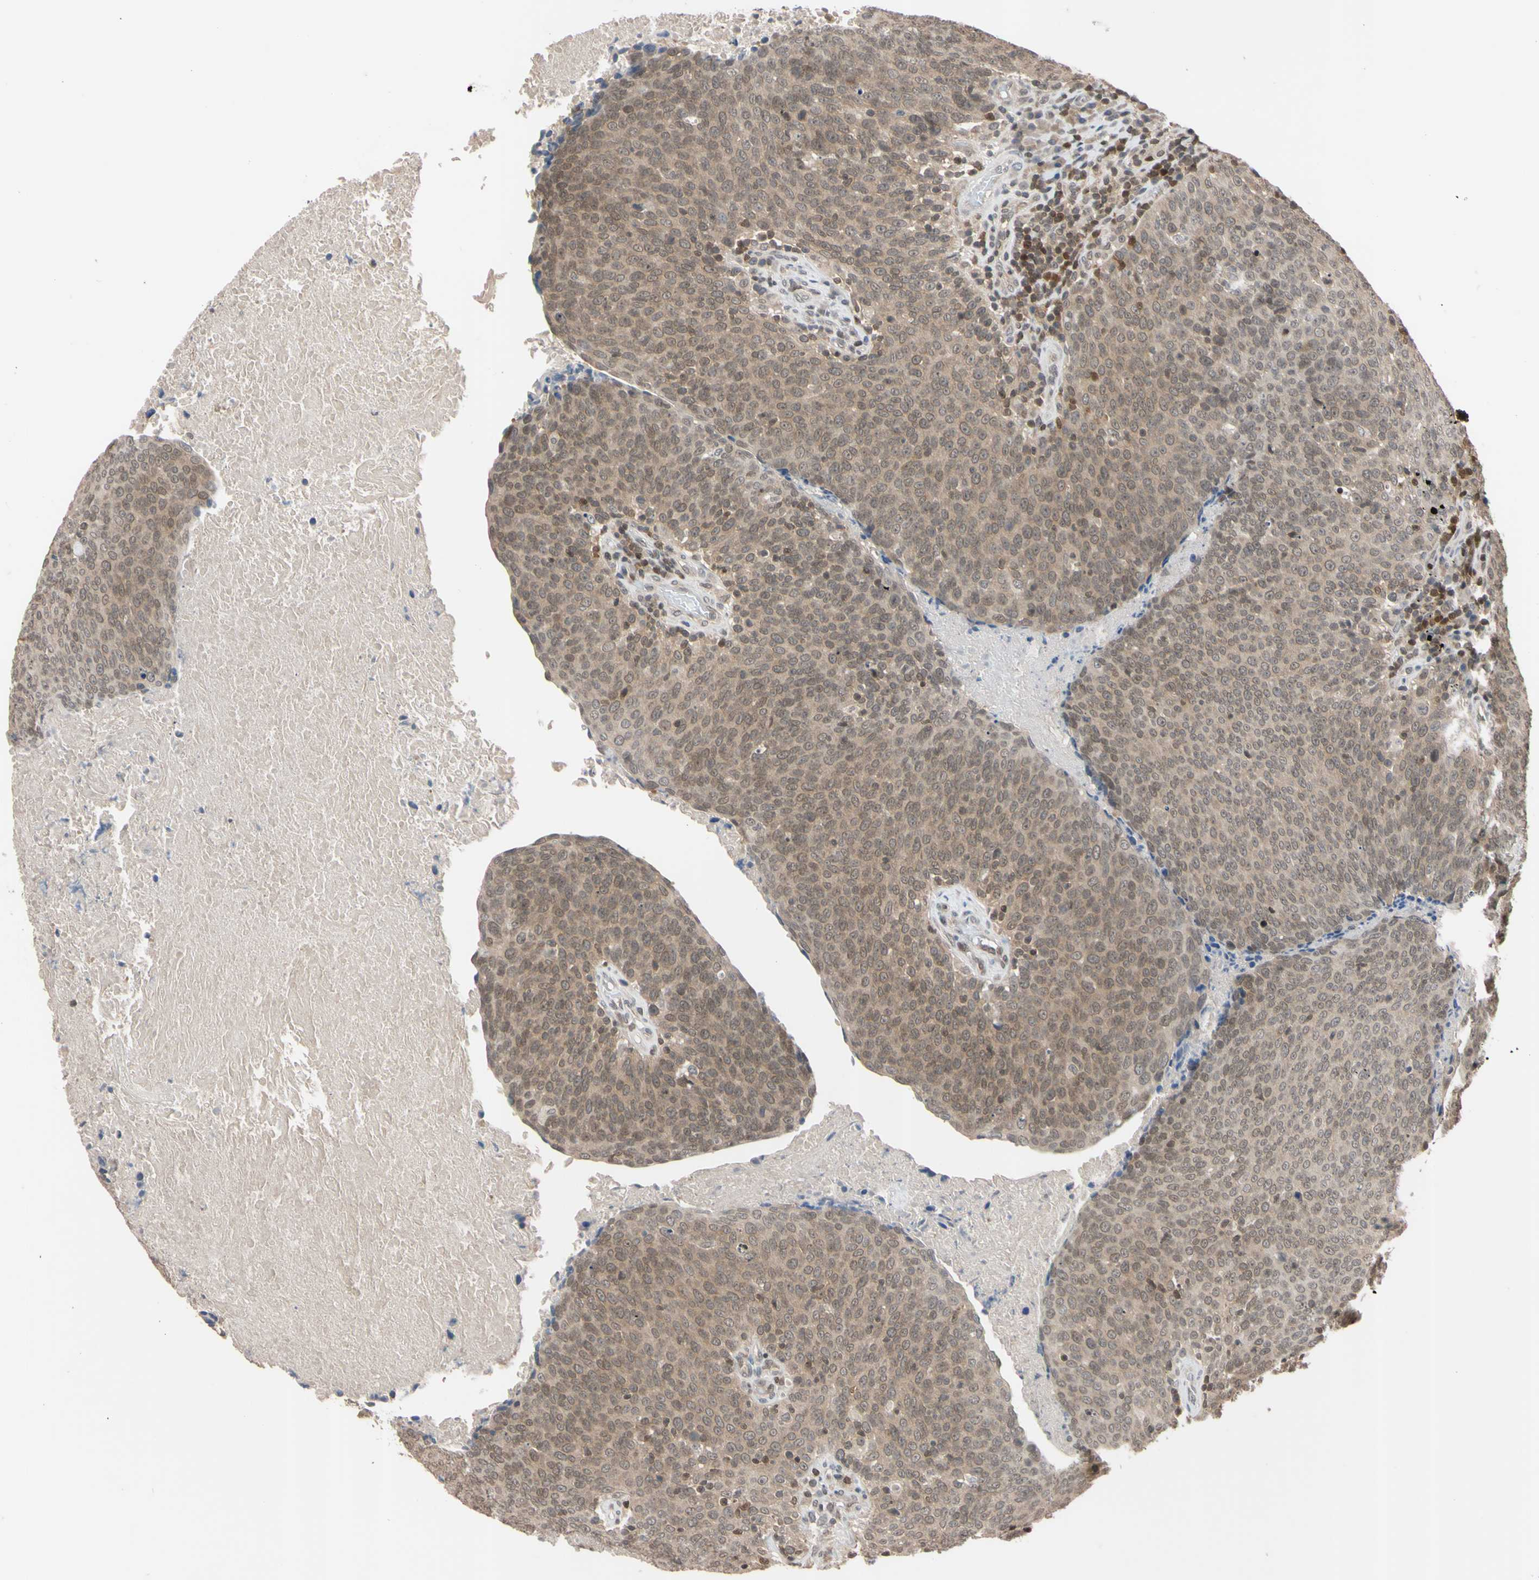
{"staining": {"intensity": "weak", "quantity": ">75%", "location": "cytoplasmic/membranous"}, "tissue": "head and neck cancer", "cell_type": "Tumor cells", "image_type": "cancer", "snomed": [{"axis": "morphology", "description": "Squamous cell carcinoma, NOS"}, {"axis": "morphology", "description": "Squamous cell carcinoma, metastatic, NOS"}, {"axis": "topography", "description": "Lymph node"}, {"axis": "topography", "description": "Head-Neck"}], "caption": "The micrograph exhibits a brown stain indicating the presence of a protein in the cytoplasmic/membranous of tumor cells in head and neck cancer.", "gene": "UBE2I", "patient": {"sex": "male", "age": 62}}